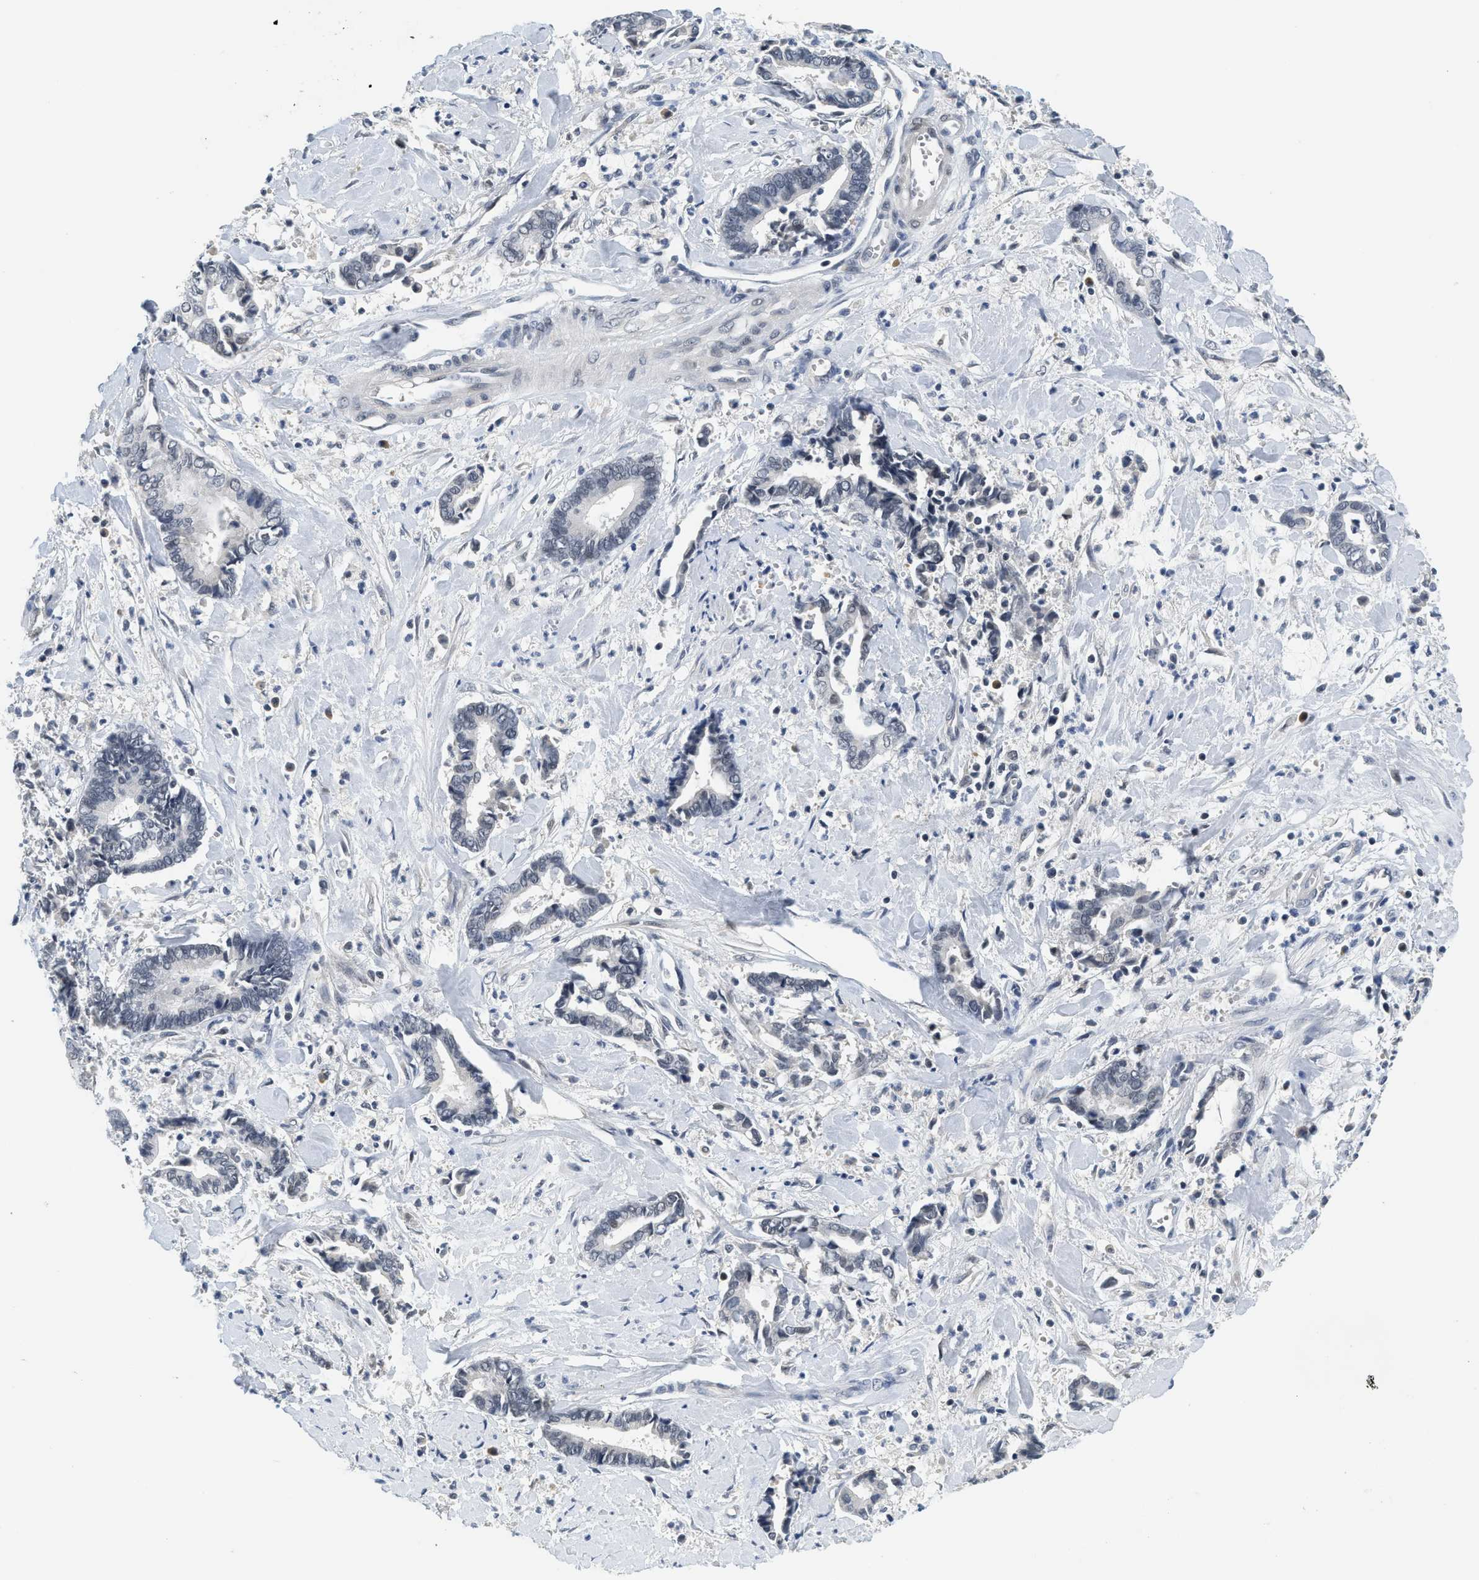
{"staining": {"intensity": "negative", "quantity": "none", "location": "none"}, "tissue": "cervical cancer", "cell_type": "Tumor cells", "image_type": "cancer", "snomed": [{"axis": "morphology", "description": "Adenocarcinoma, NOS"}, {"axis": "topography", "description": "Cervix"}], "caption": "An image of cervical cancer (adenocarcinoma) stained for a protein demonstrates no brown staining in tumor cells.", "gene": "MZF1", "patient": {"sex": "female", "age": 44}}